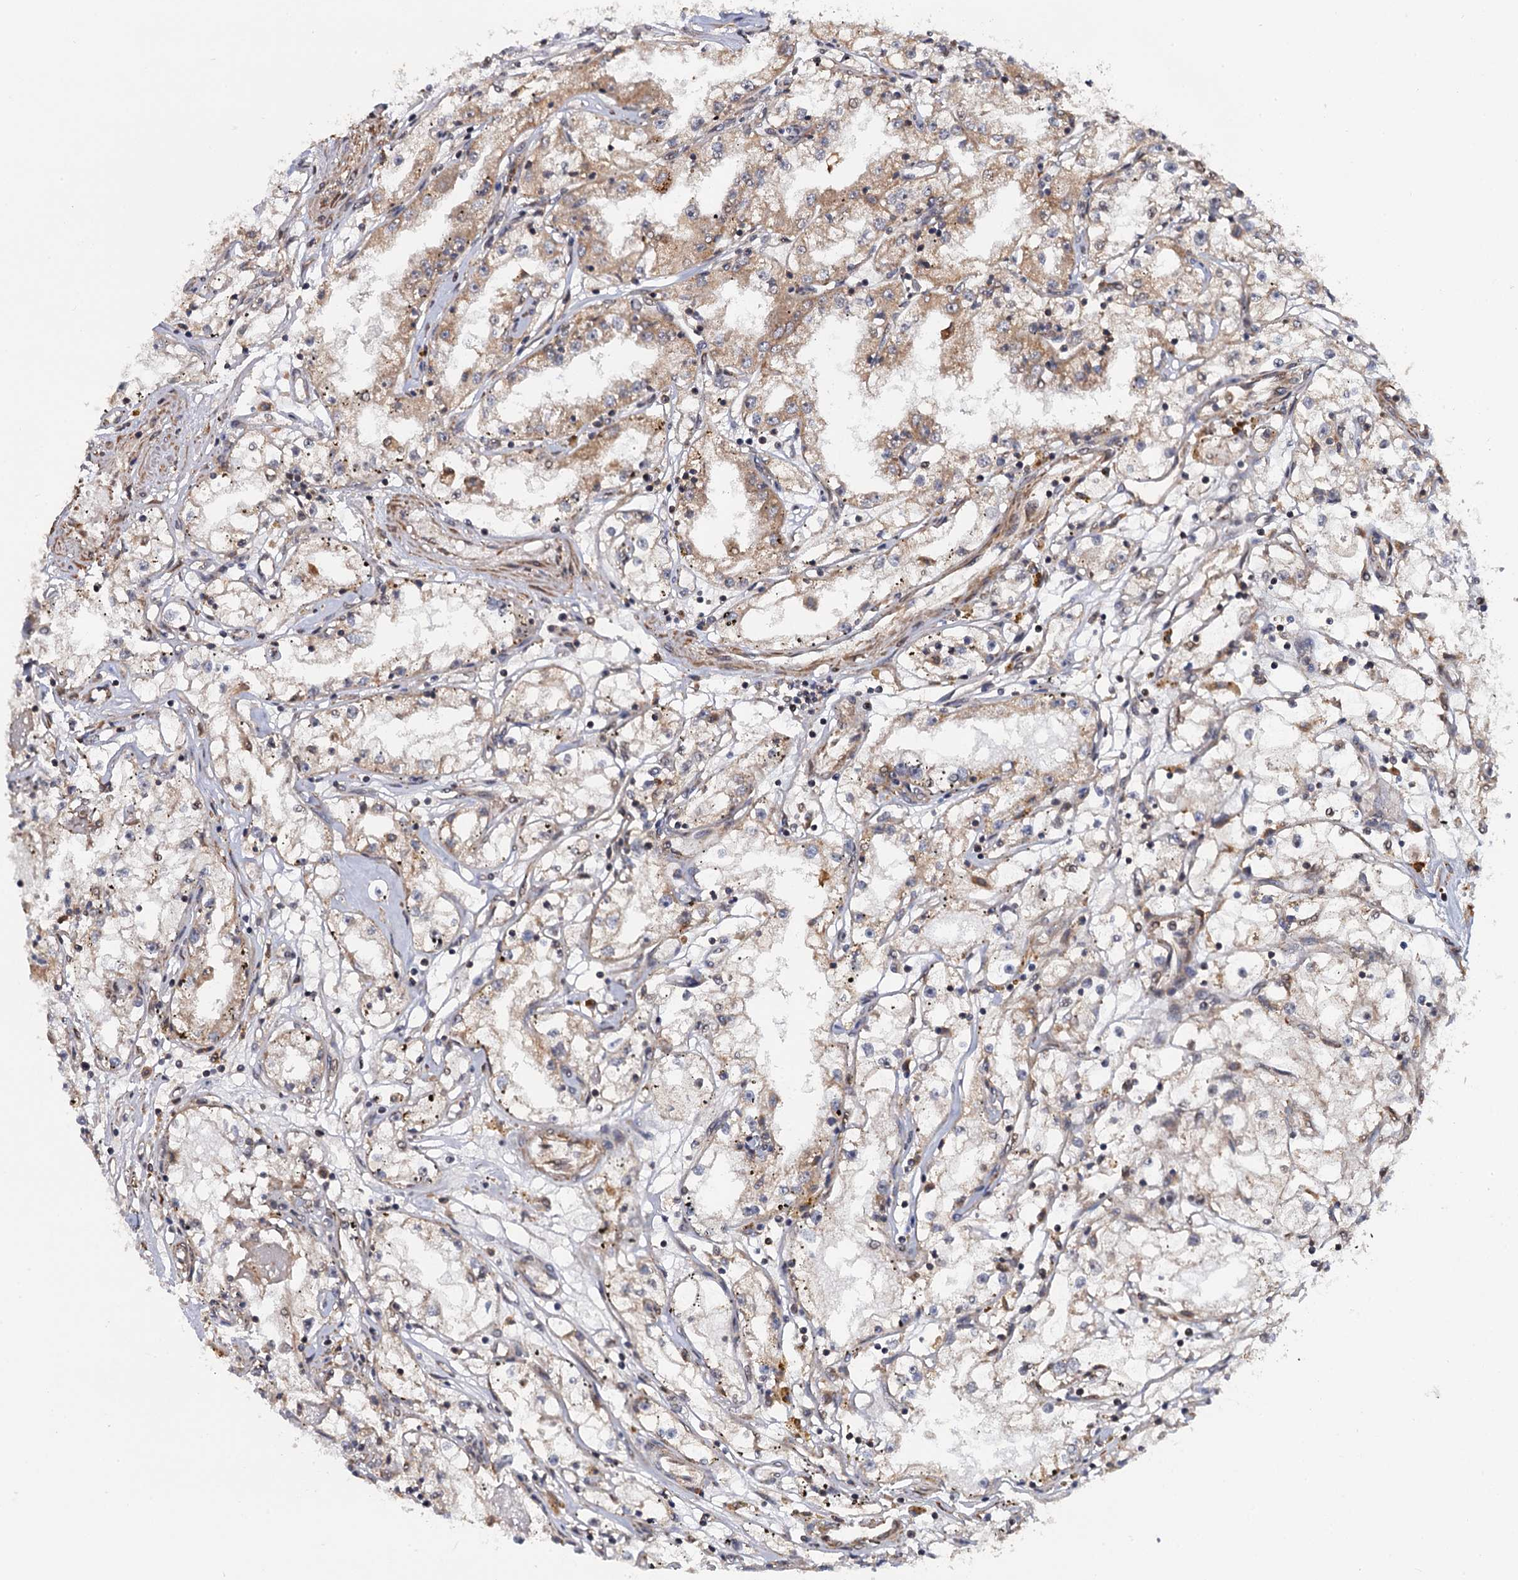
{"staining": {"intensity": "weak", "quantity": "25%-75%", "location": "cytoplasmic/membranous"}, "tissue": "renal cancer", "cell_type": "Tumor cells", "image_type": "cancer", "snomed": [{"axis": "morphology", "description": "Adenocarcinoma, NOS"}, {"axis": "topography", "description": "Kidney"}], "caption": "A brown stain highlights weak cytoplasmic/membranous positivity of a protein in adenocarcinoma (renal) tumor cells. The protein is stained brown, and the nuclei are stained in blue (DAB IHC with brightfield microscopy, high magnification).", "gene": "FSIP1", "patient": {"sex": "male", "age": 56}}